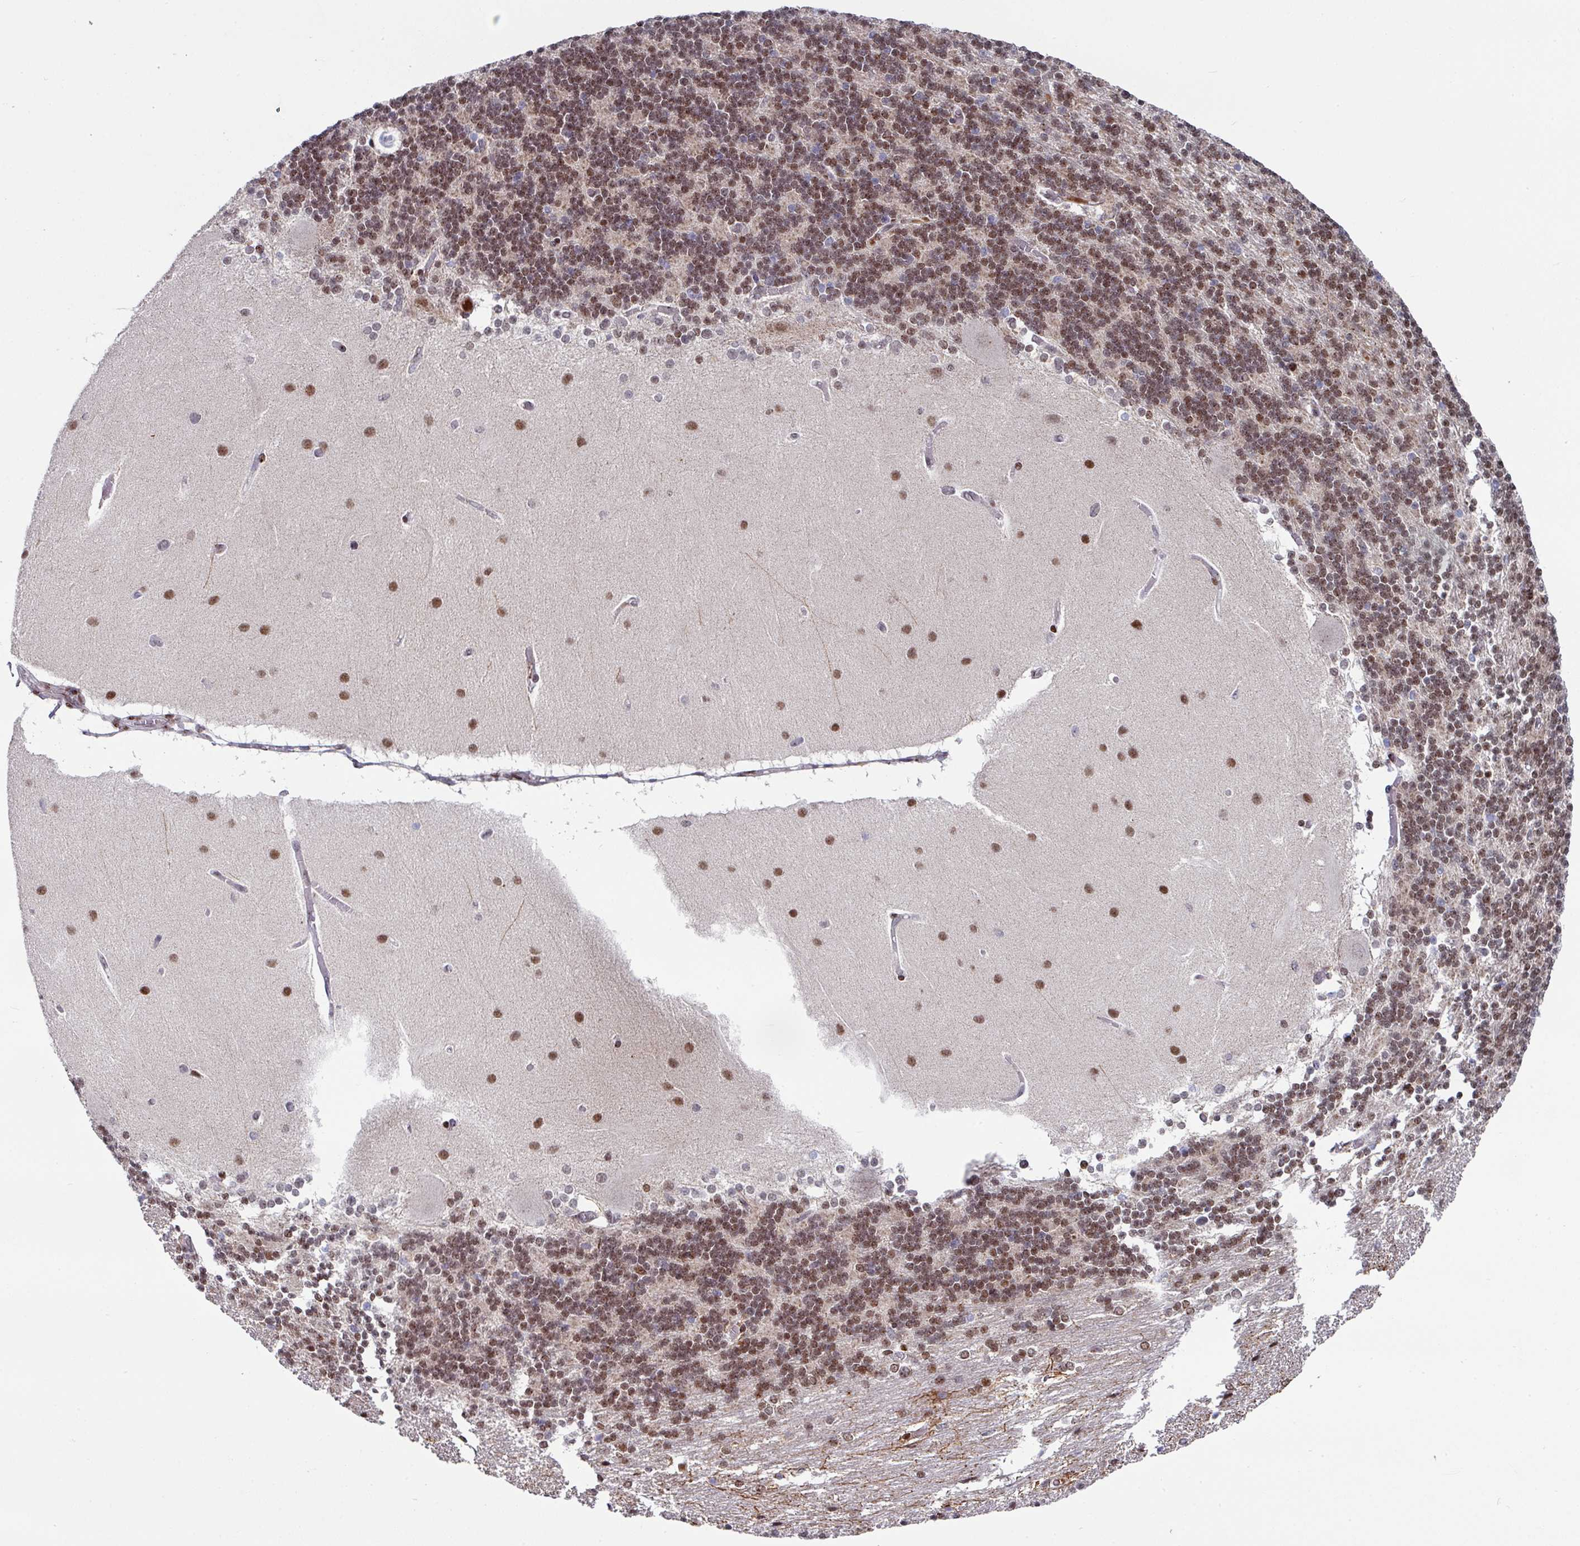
{"staining": {"intensity": "moderate", "quantity": ">75%", "location": "nuclear"}, "tissue": "cerebellum", "cell_type": "Cells in granular layer", "image_type": "normal", "snomed": [{"axis": "morphology", "description": "Normal tissue, NOS"}, {"axis": "topography", "description": "Cerebellum"}], "caption": "IHC image of normal cerebellum: cerebellum stained using IHC reveals medium levels of moderate protein expression localized specifically in the nuclear of cells in granular layer, appearing as a nuclear brown color.", "gene": "CBX7", "patient": {"sex": "female", "age": 54}}